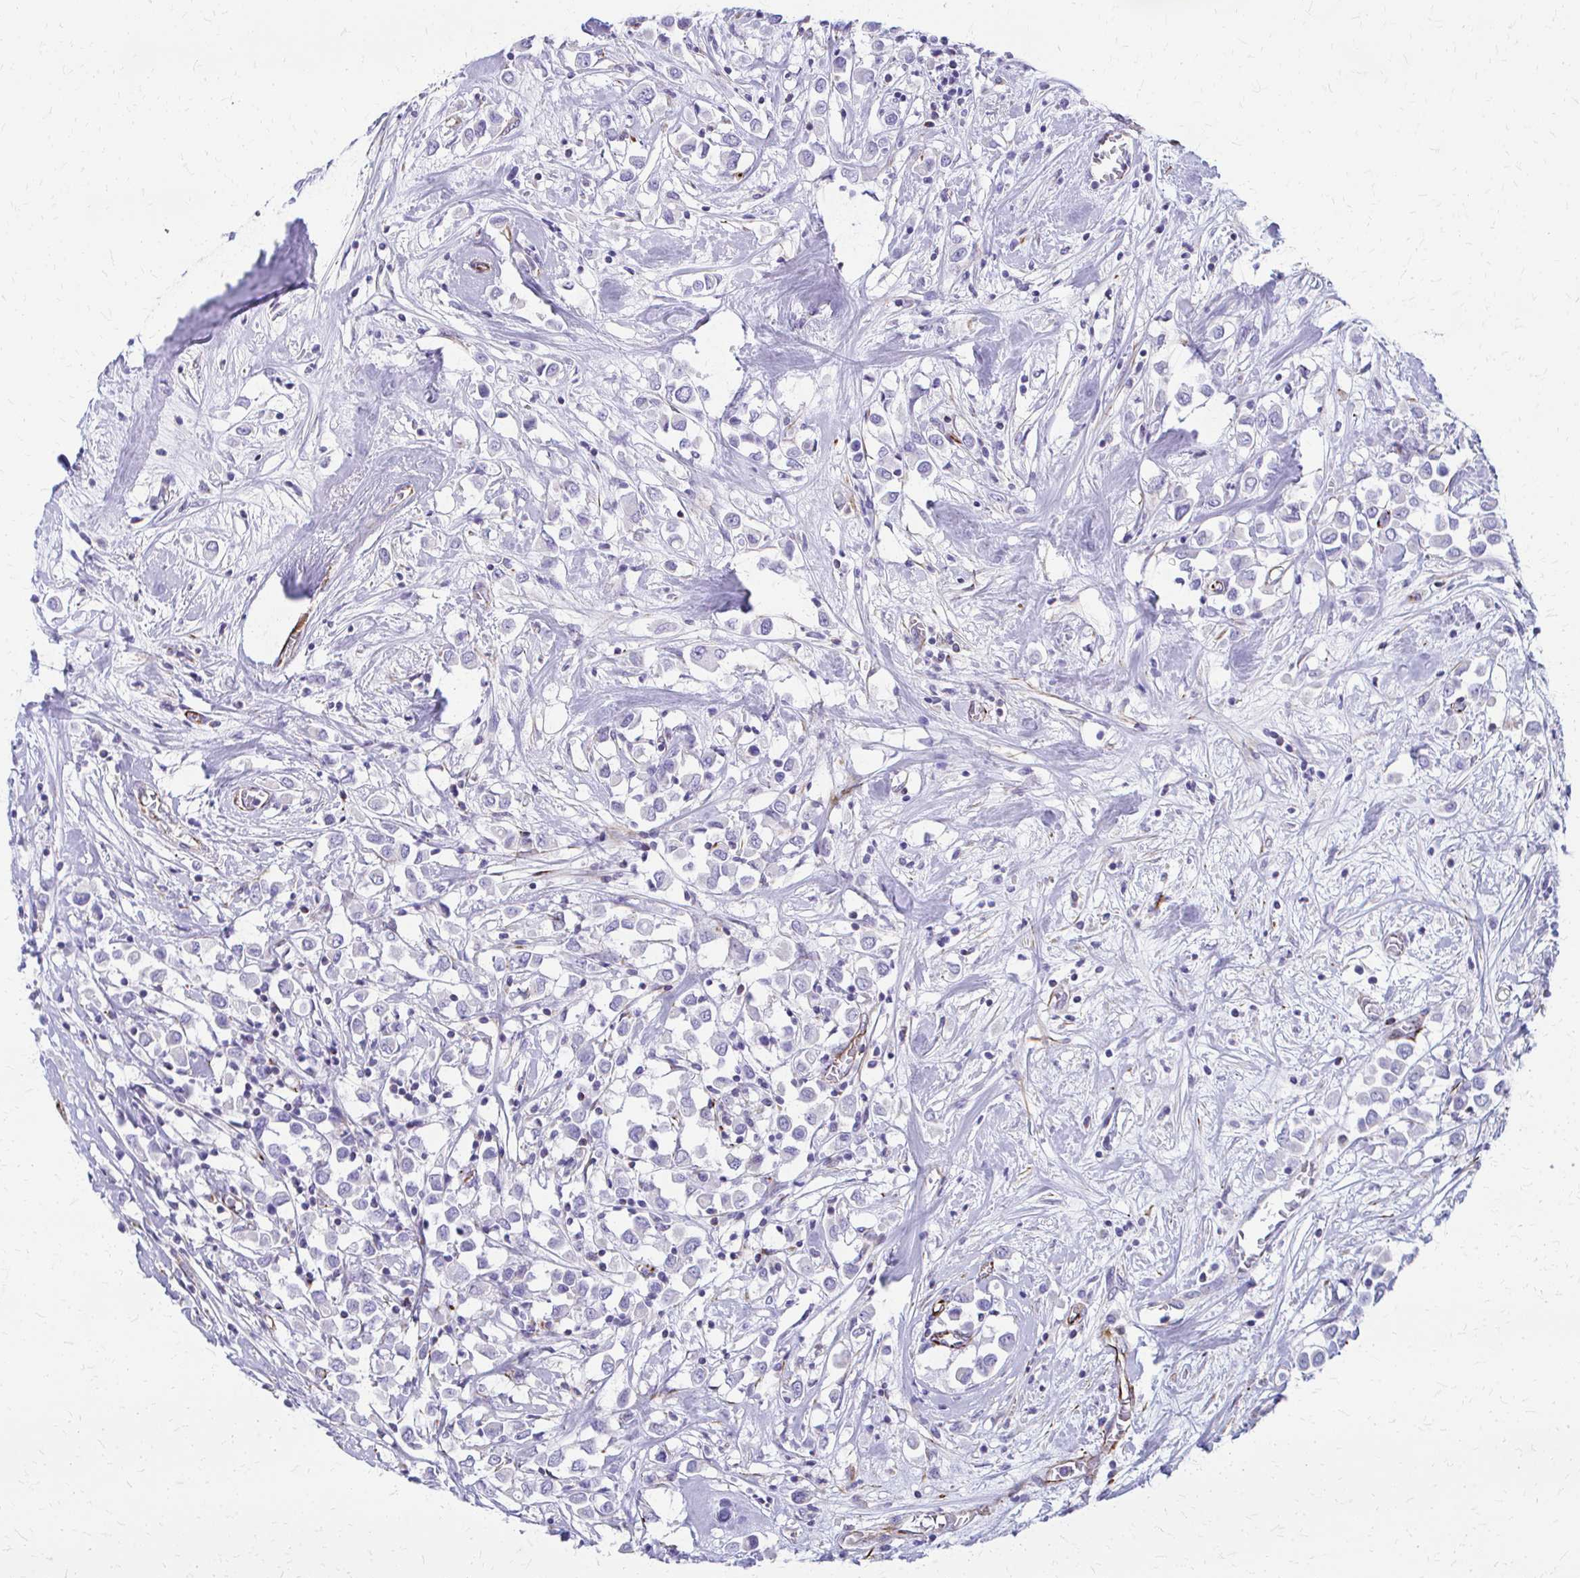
{"staining": {"intensity": "negative", "quantity": "none", "location": "none"}, "tissue": "breast cancer", "cell_type": "Tumor cells", "image_type": "cancer", "snomed": [{"axis": "morphology", "description": "Duct carcinoma"}, {"axis": "topography", "description": "Breast"}], "caption": "An IHC image of breast cancer is shown. There is no staining in tumor cells of breast cancer.", "gene": "TRIM6", "patient": {"sex": "female", "age": 61}}